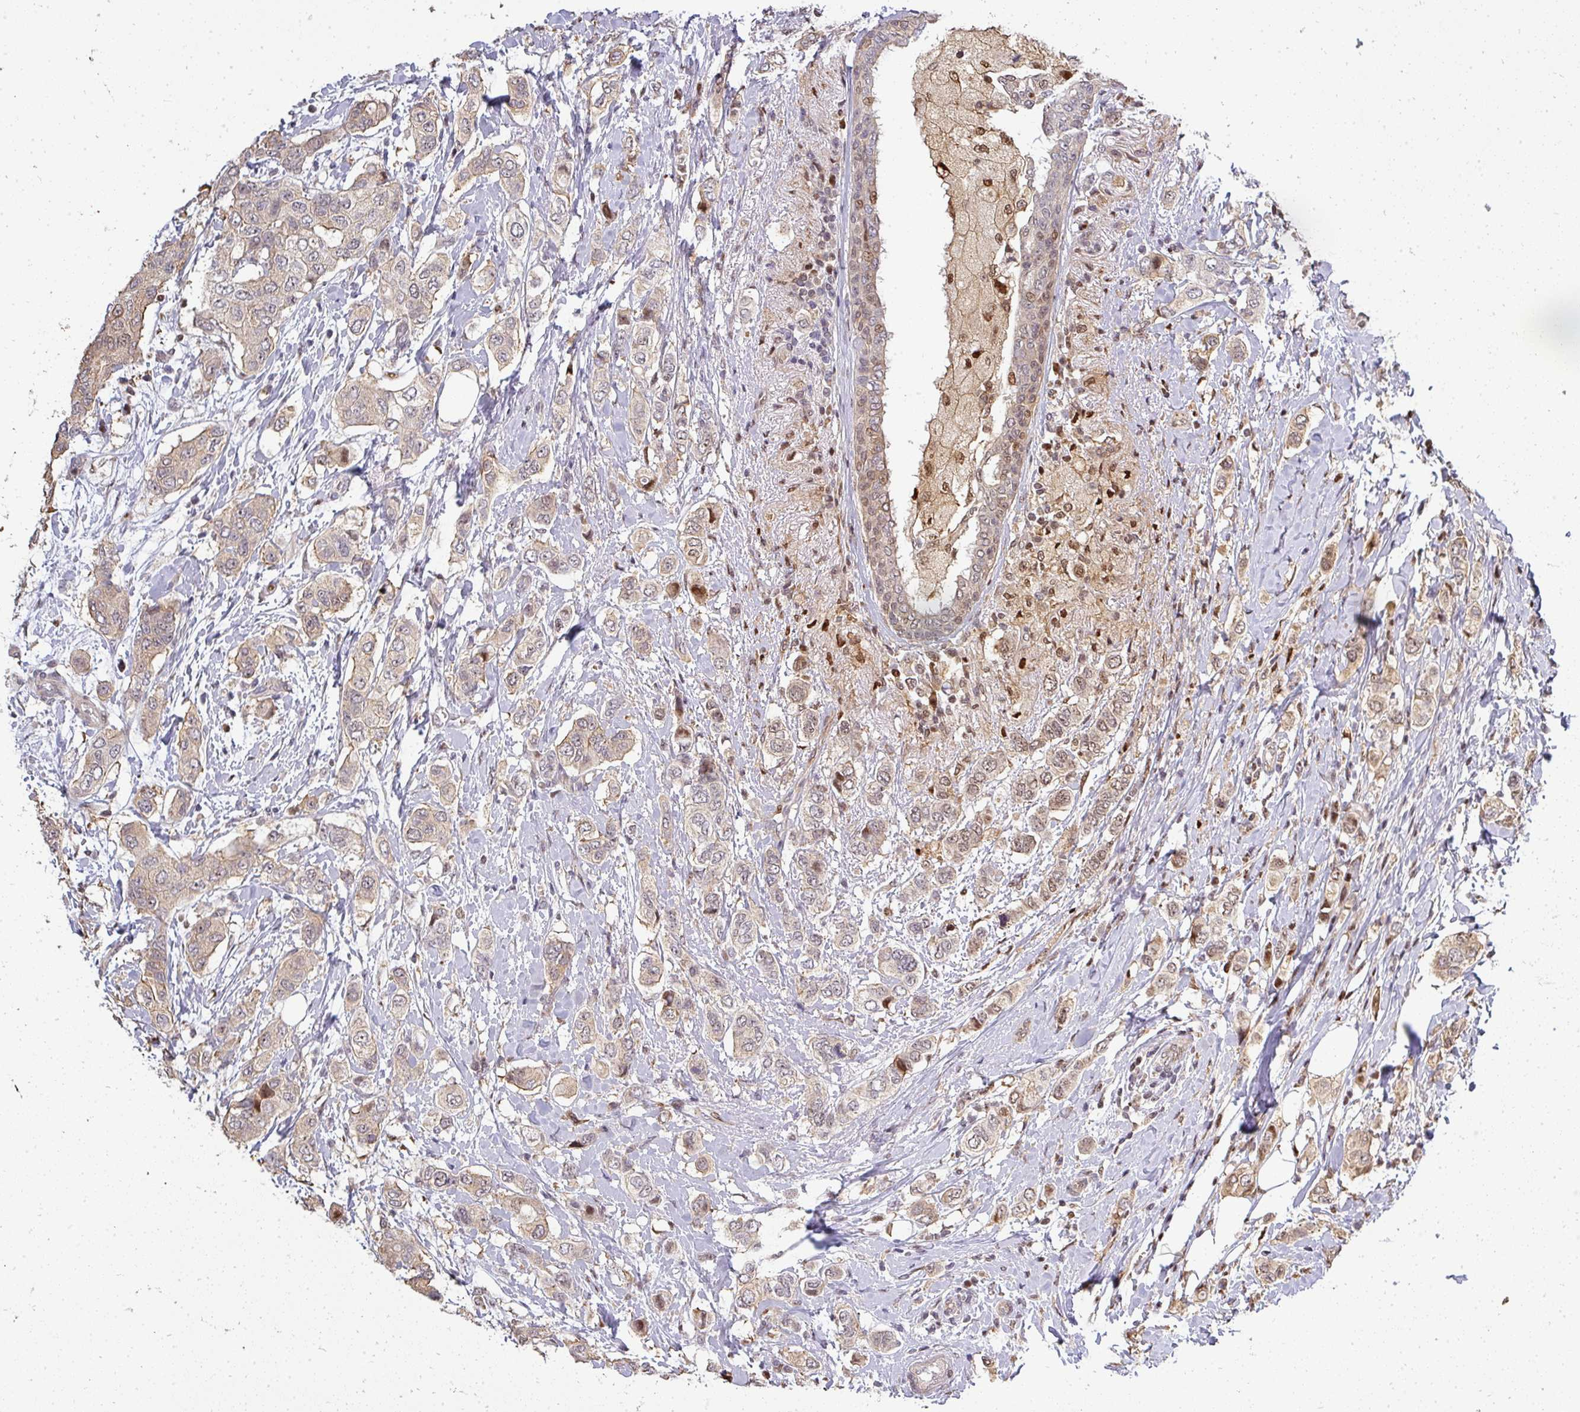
{"staining": {"intensity": "weak", "quantity": "25%-75%", "location": "nuclear"}, "tissue": "breast cancer", "cell_type": "Tumor cells", "image_type": "cancer", "snomed": [{"axis": "morphology", "description": "Lobular carcinoma"}, {"axis": "topography", "description": "Breast"}], "caption": "DAB immunohistochemical staining of human lobular carcinoma (breast) shows weak nuclear protein expression in approximately 25%-75% of tumor cells.", "gene": "PATZ1", "patient": {"sex": "female", "age": 51}}